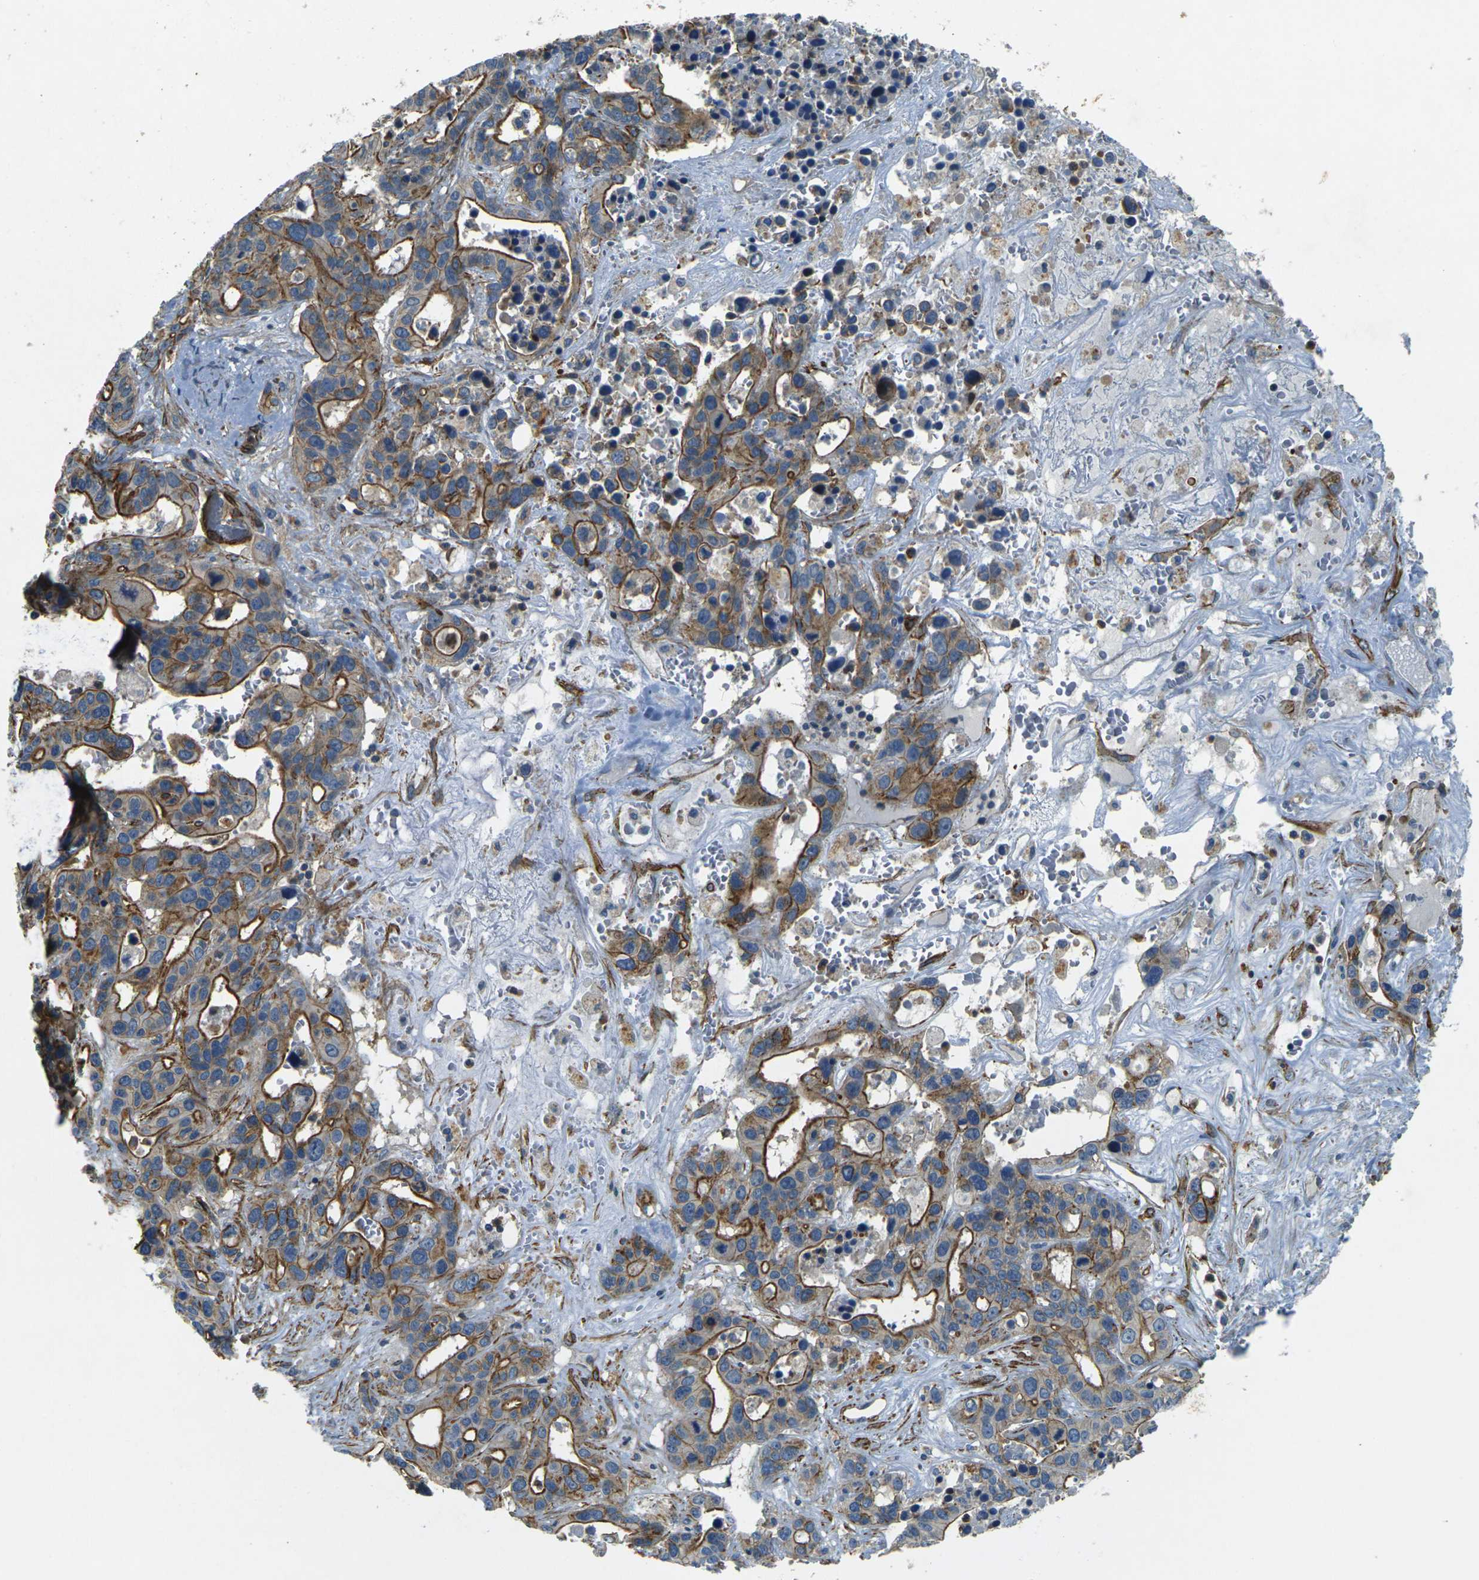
{"staining": {"intensity": "moderate", "quantity": ">75%", "location": "cytoplasmic/membranous"}, "tissue": "liver cancer", "cell_type": "Tumor cells", "image_type": "cancer", "snomed": [{"axis": "morphology", "description": "Cholangiocarcinoma"}, {"axis": "topography", "description": "Liver"}], "caption": "Immunohistochemistry (IHC) of human liver cholangiocarcinoma demonstrates medium levels of moderate cytoplasmic/membranous expression in about >75% of tumor cells.", "gene": "EPHA7", "patient": {"sex": "female", "age": 65}}